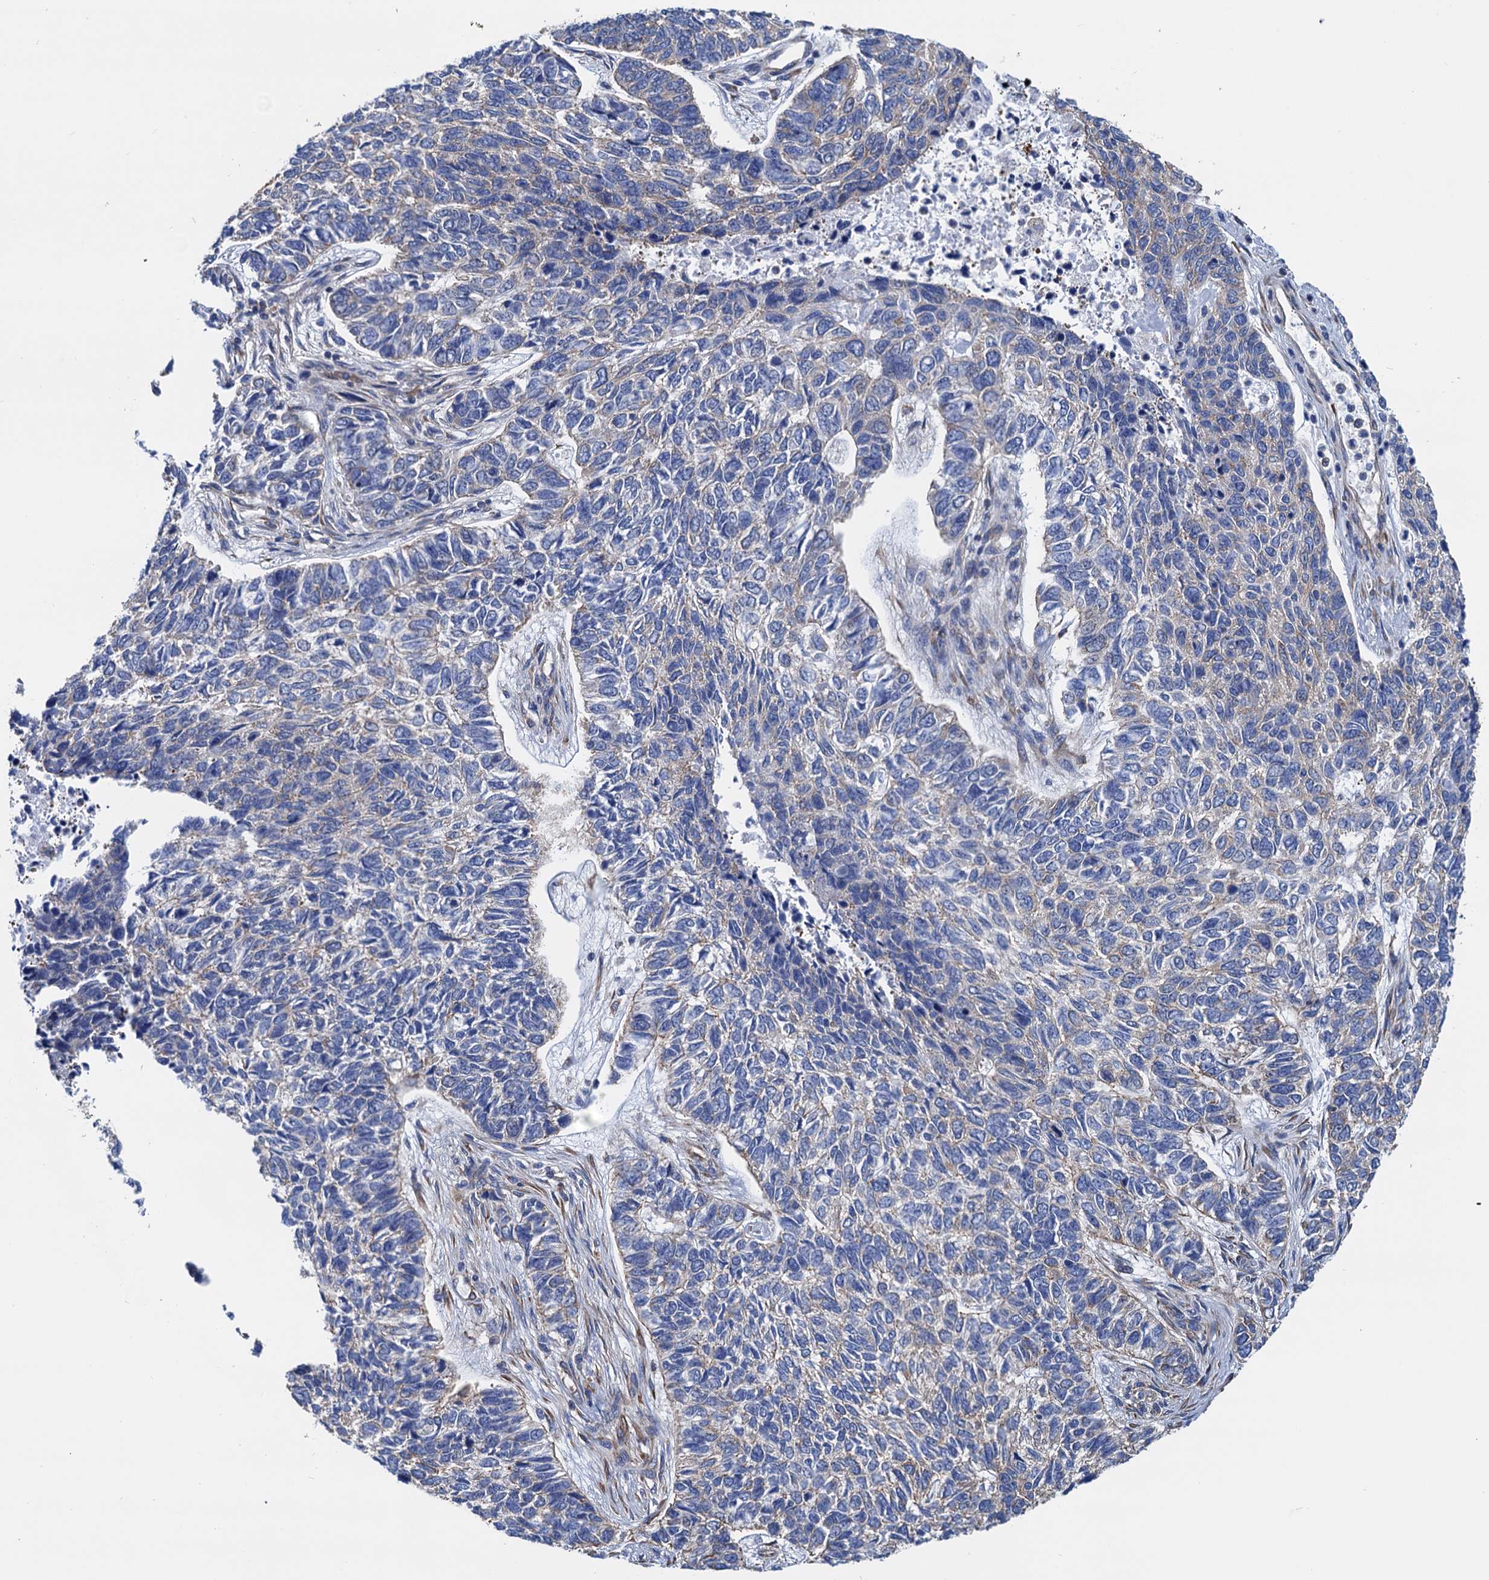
{"staining": {"intensity": "weak", "quantity": "<25%", "location": "cytoplasmic/membranous"}, "tissue": "skin cancer", "cell_type": "Tumor cells", "image_type": "cancer", "snomed": [{"axis": "morphology", "description": "Basal cell carcinoma"}, {"axis": "topography", "description": "Skin"}], "caption": "Immunohistochemistry of human basal cell carcinoma (skin) reveals no expression in tumor cells. (Stains: DAB IHC with hematoxylin counter stain, Microscopy: brightfield microscopy at high magnification).", "gene": "SLC12A7", "patient": {"sex": "female", "age": 65}}